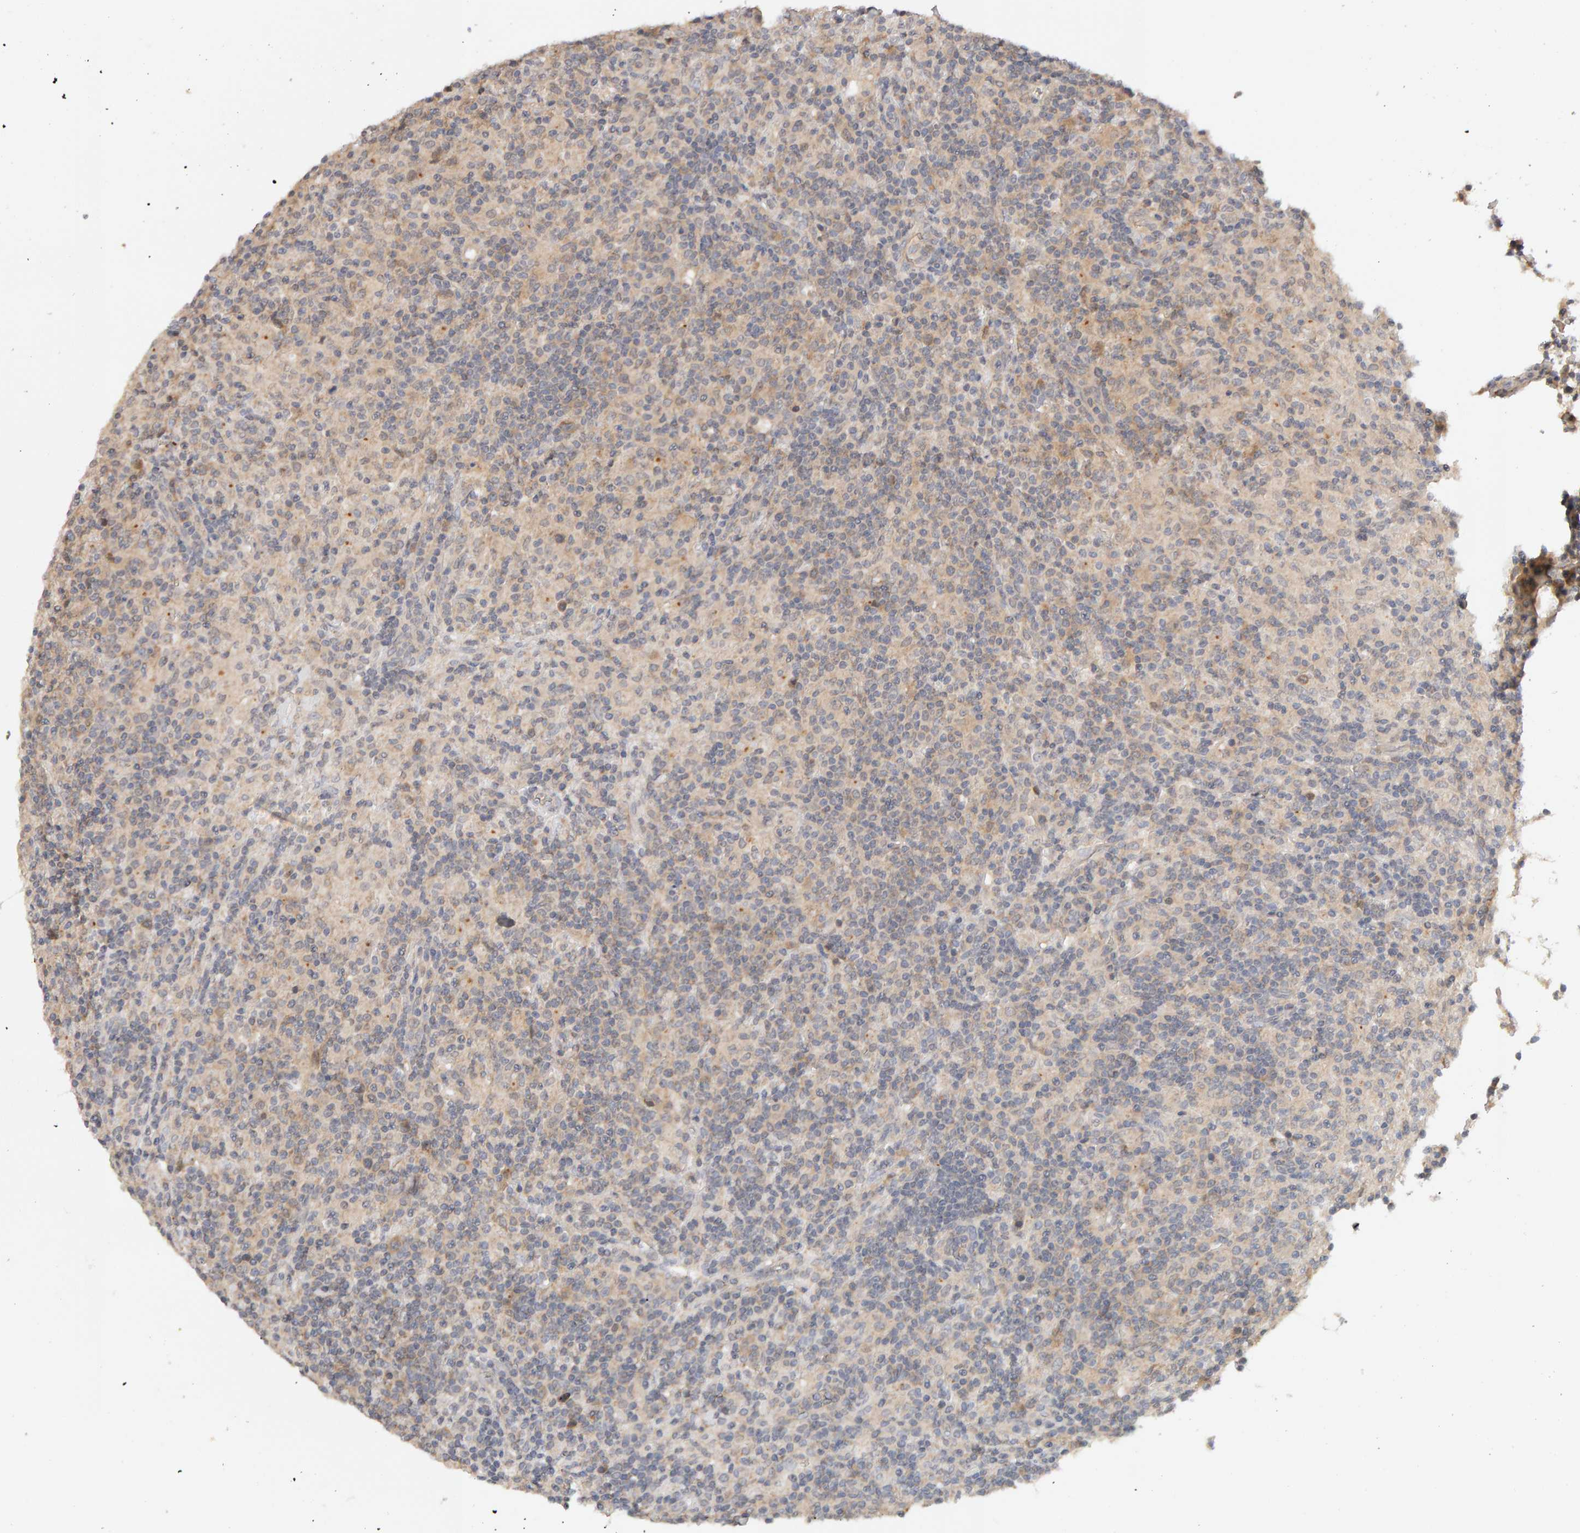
{"staining": {"intensity": "weak", "quantity": ">75%", "location": "cytoplasmic/membranous"}, "tissue": "lymphoma", "cell_type": "Tumor cells", "image_type": "cancer", "snomed": [{"axis": "morphology", "description": "Hodgkin's disease, NOS"}, {"axis": "topography", "description": "Lymph node"}], "caption": "Weak cytoplasmic/membranous expression is appreciated in approximately >75% of tumor cells in Hodgkin's disease.", "gene": "DNAJC7", "patient": {"sex": "male", "age": 70}}